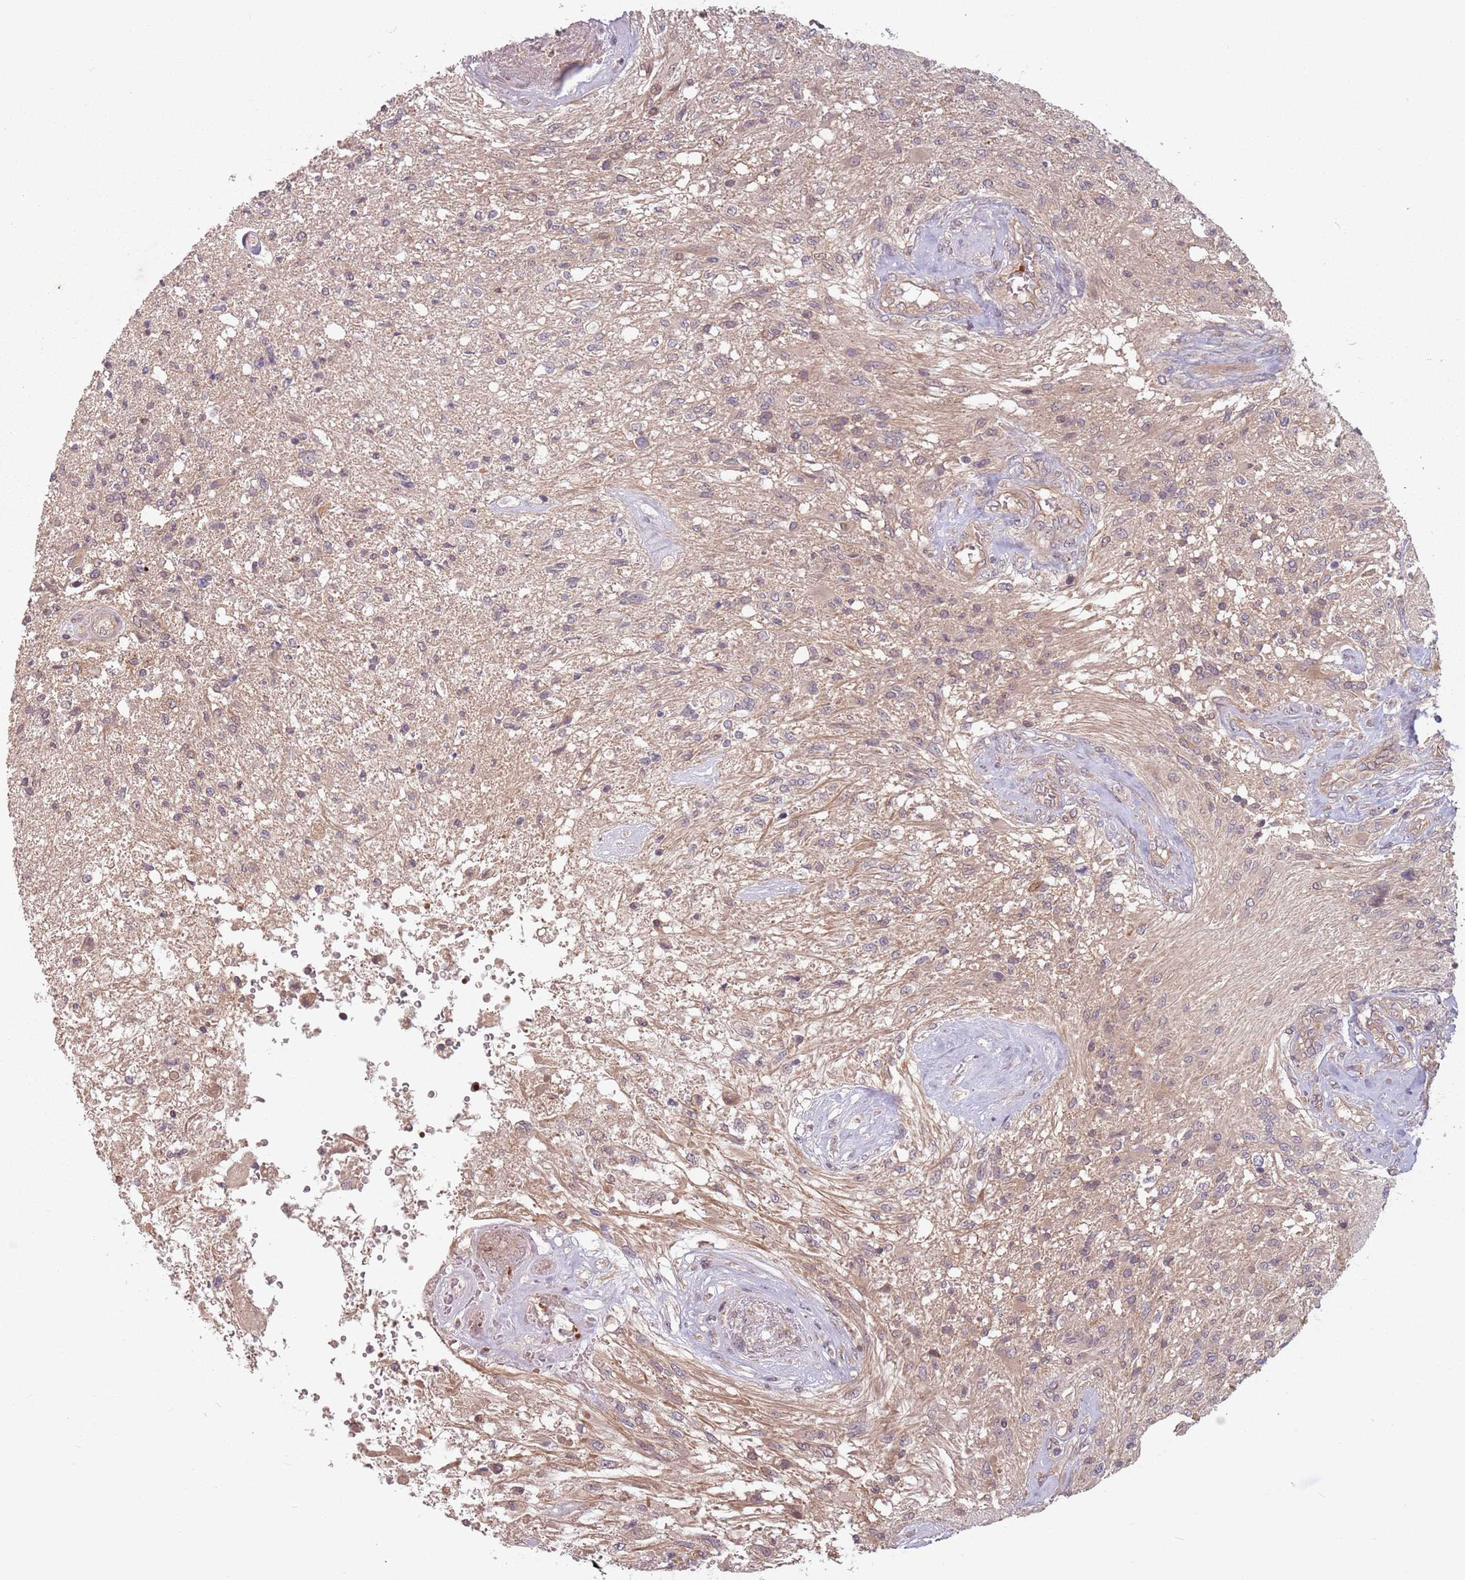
{"staining": {"intensity": "negative", "quantity": "none", "location": "none"}, "tissue": "glioma", "cell_type": "Tumor cells", "image_type": "cancer", "snomed": [{"axis": "morphology", "description": "Glioma, malignant, High grade"}, {"axis": "topography", "description": "Brain"}], "caption": "Immunohistochemical staining of malignant high-grade glioma exhibits no significant staining in tumor cells.", "gene": "GPR180", "patient": {"sex": "male", "age": 56}}